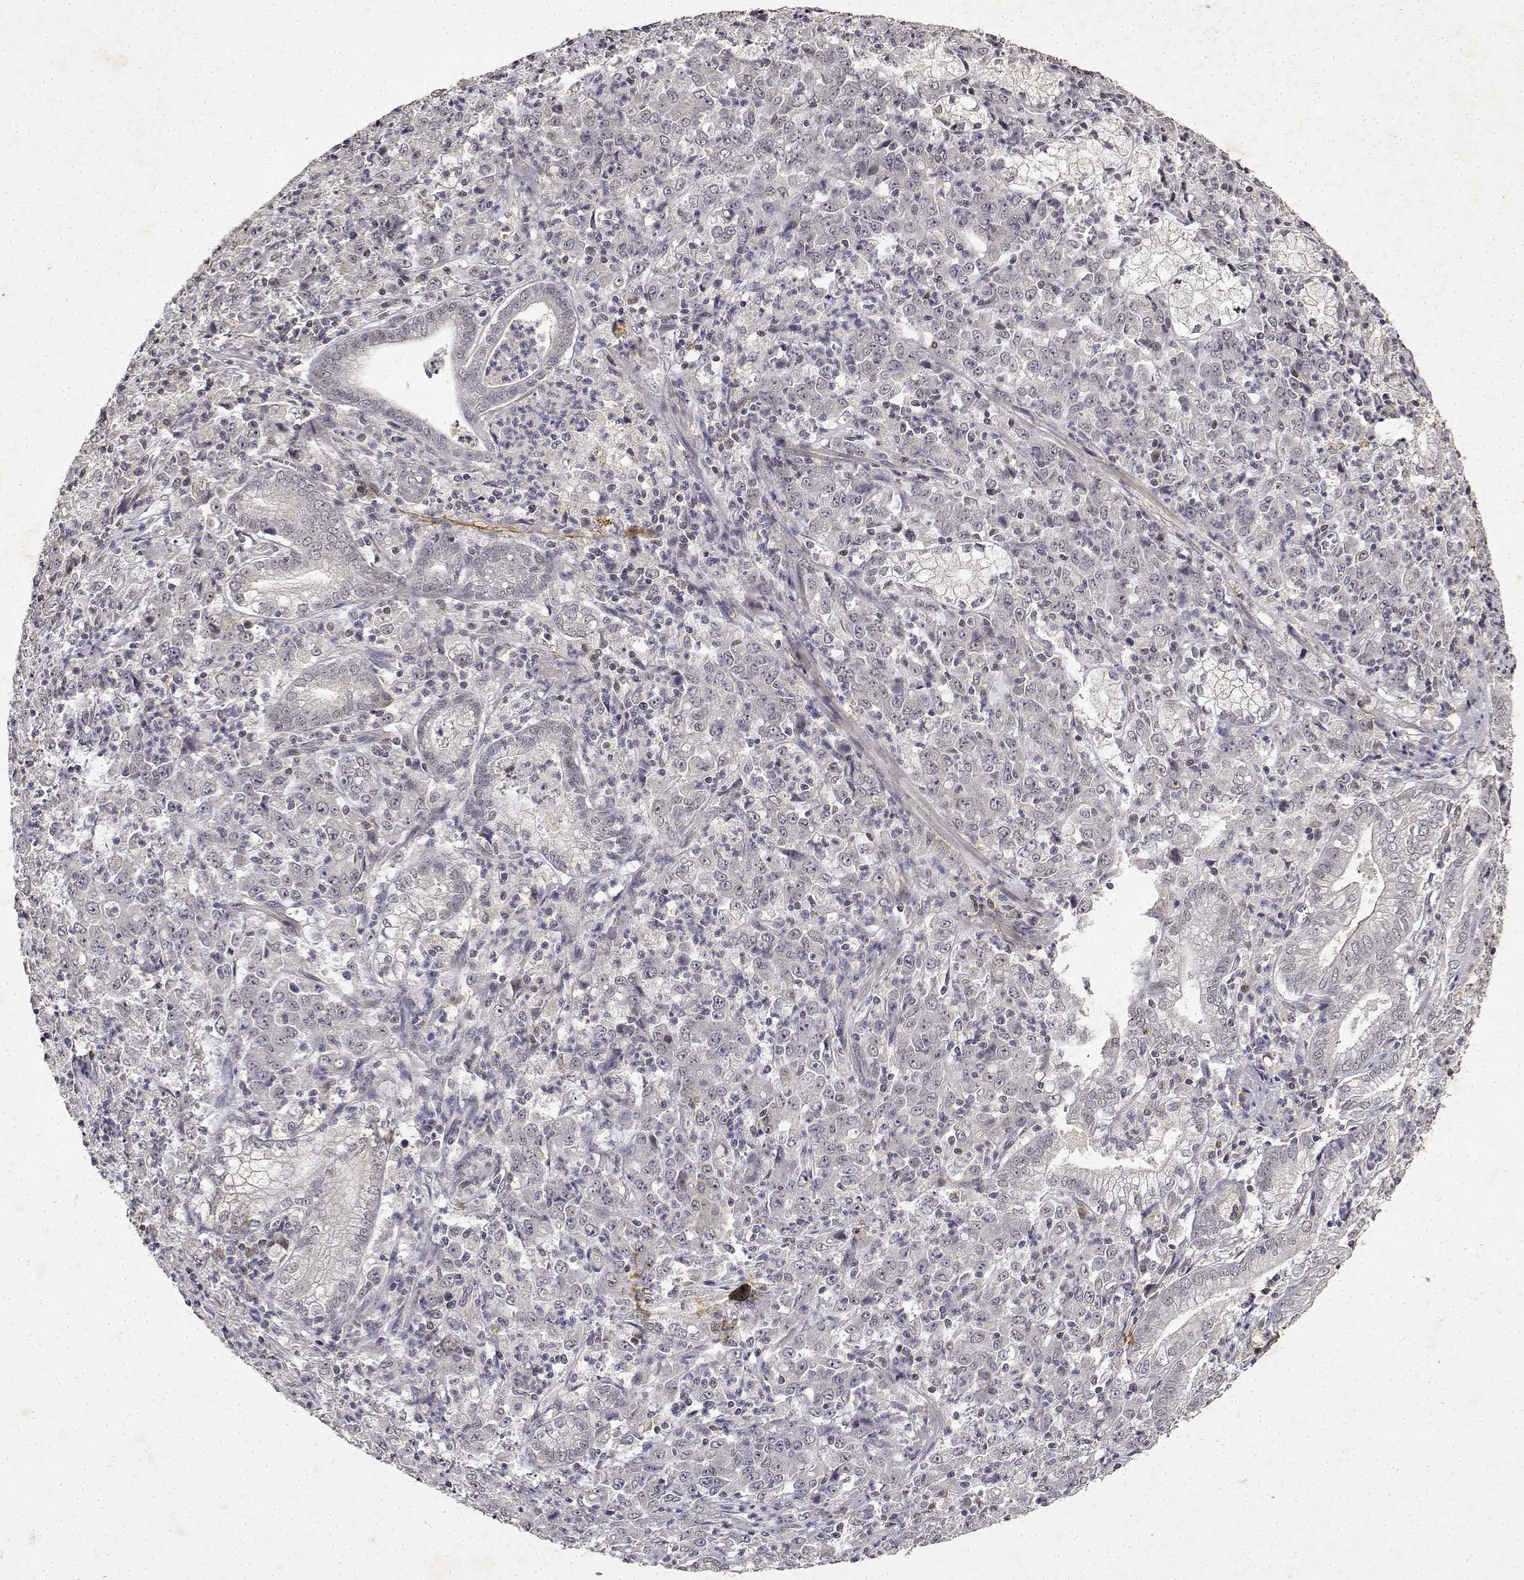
{"staining": {"intensity": "negative", "quantity": "none", "location": "none"}, "tissue": "stomach cancer", "cell_type": "Tumor cells", "image_type": "cancer", "snomed": [{"axis": "morphology", "description": "Adenocarcinoma, NOS"}, {"axis": "topography", "description": "Stomach, lower"}], "caption": "Immunohistochemistry (IHC) photomicrograph of neoplastic tissue: human stomach cancer stained with DAB displays no significant protein expression in tumor cells.", "gene": "BDNF", "patient": {"sex": "female", "age": 71}}